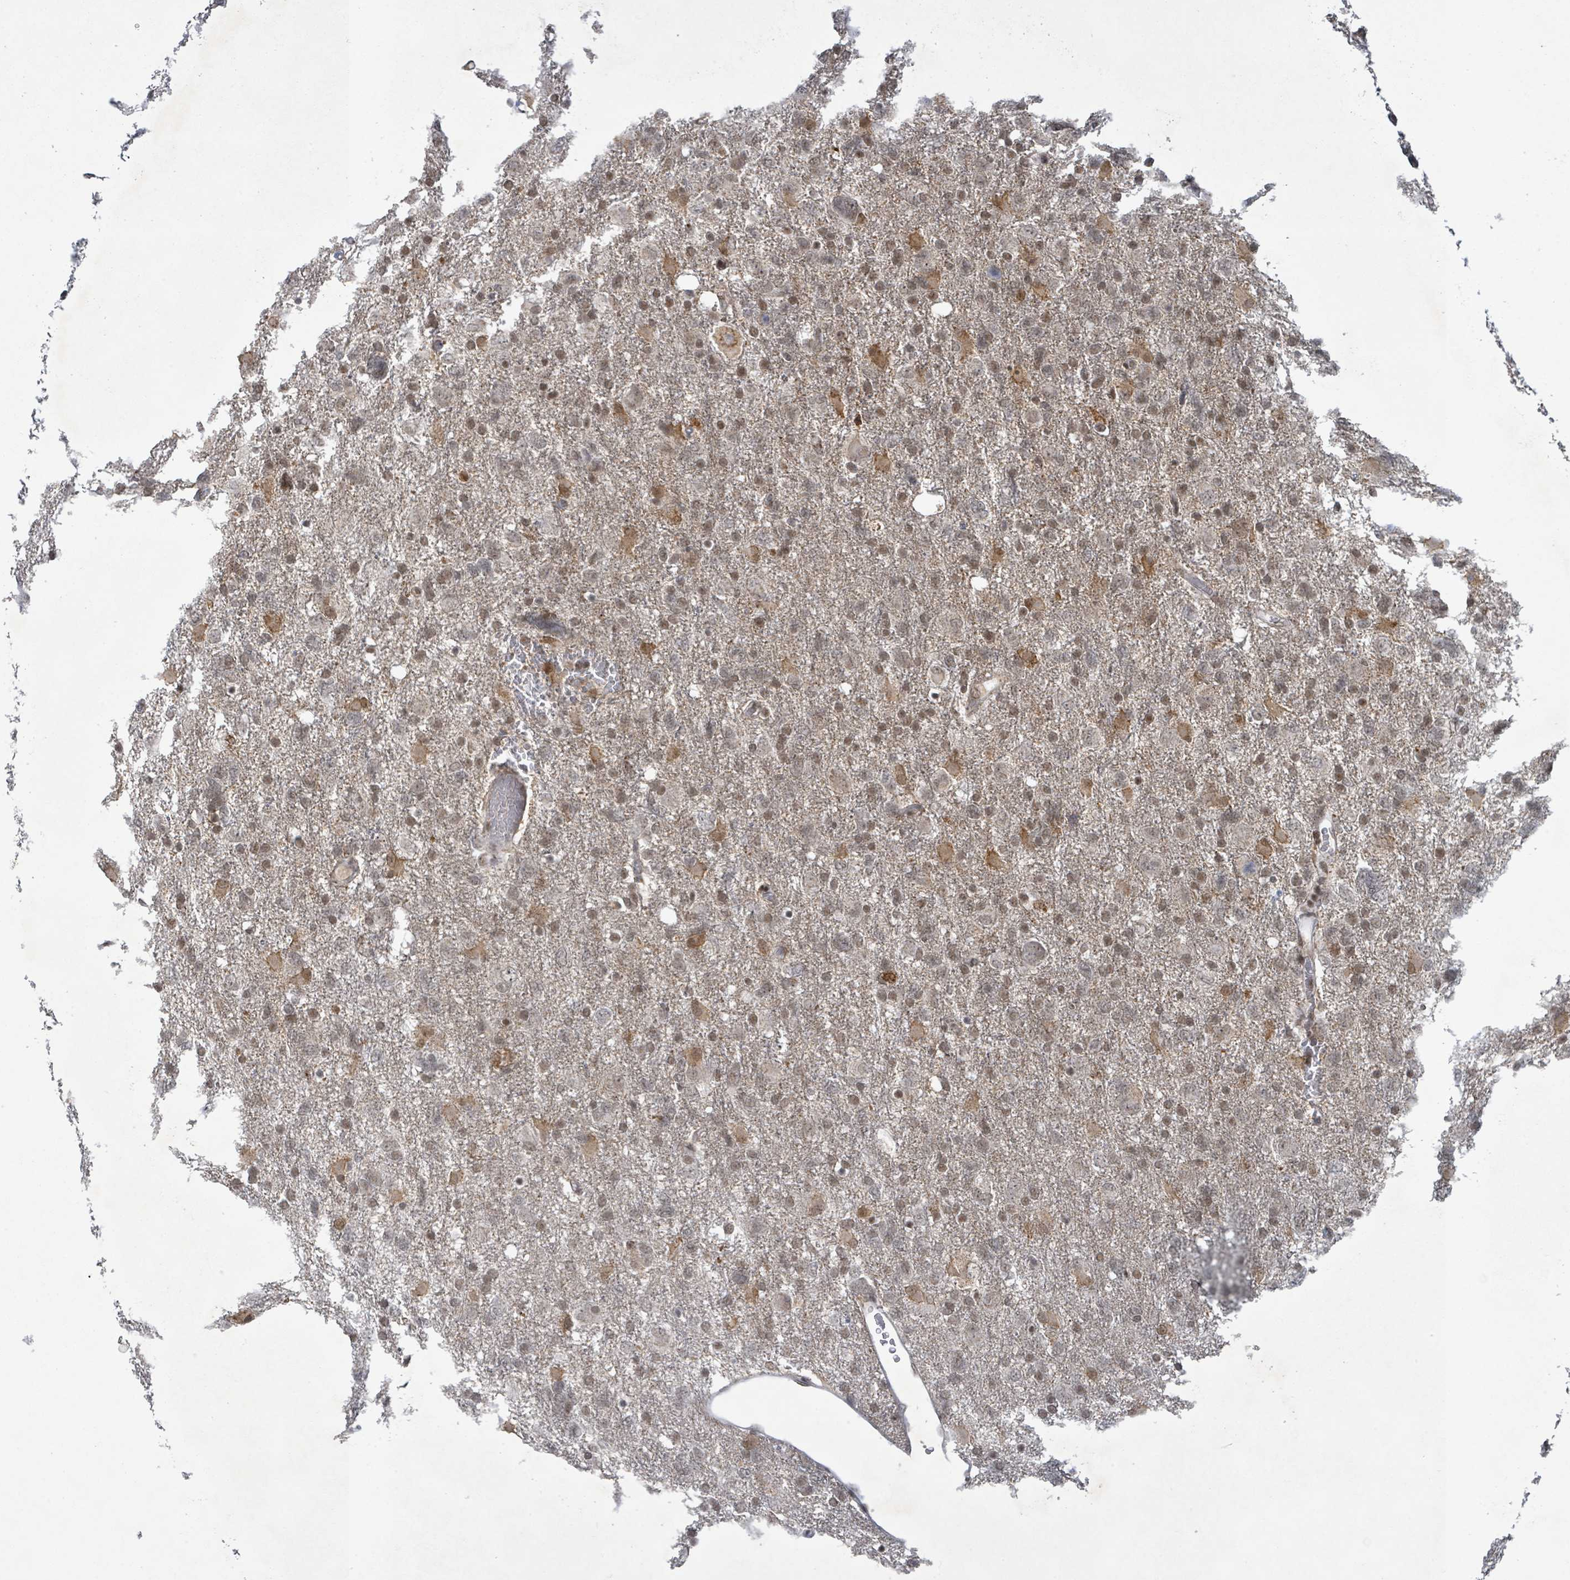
{"staining": {"intensity": "moderate", "quantity": ">75%", "location": "nuclear"}, "tissue": "glioma", "cell_type": "Tumor cells", "image_type": "cancer", "snomed": [{"axis": "morphology", "description": "Glioma, malignant, High grade"}, {"axis": "topography", "description": "Brain"}], "caption": "Glioma stained with immunohistochemistry (IHC) exhibits moderate nuclear expression in approximately >75% of tumor cells.", "gene": "BANP", "patient": {"sex": "male", "age": 61}}